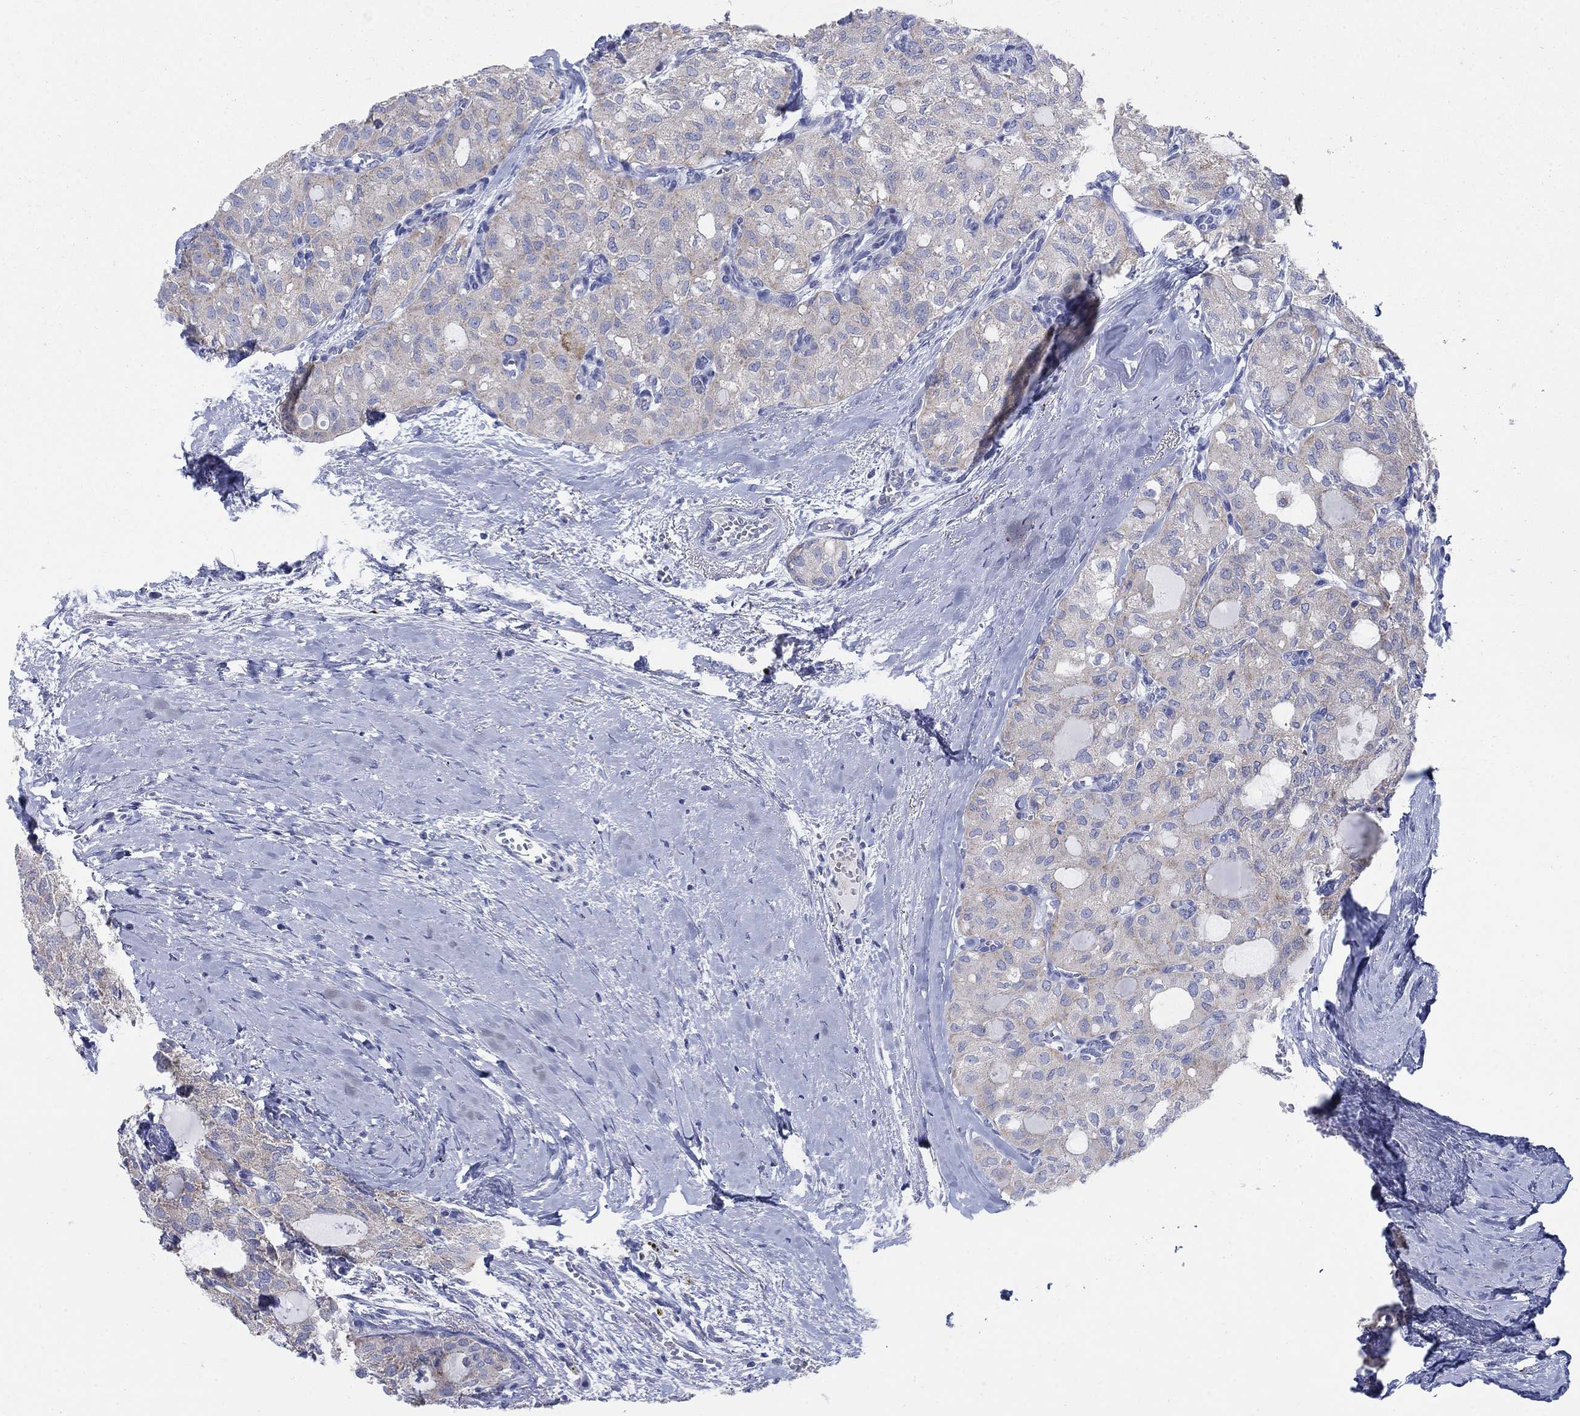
{"staining": {"intensity": "negative", "quantity": "none", "location": "none"}, "tissue": "thyroid cancer", "cell_type": "Tumor cells", "image_type": "cancer", "snomed": [{"axis": "morphology", "description": "Follicular adenoma carcinoma, NOS"}, {"axis": "topography", "description": "Thyroid gland"}], "caption": "Tumor cells show no significant protein staining in thyroid follicular adenoma carcinoma. (Stains: DAB immunohistochemistry (IHC) with hematoxylin counter stain, Microscopy: brightfield microscopy at high magnification).", "gene": "SCCPDH", "patient": {"sex": "male", "age": 75}}